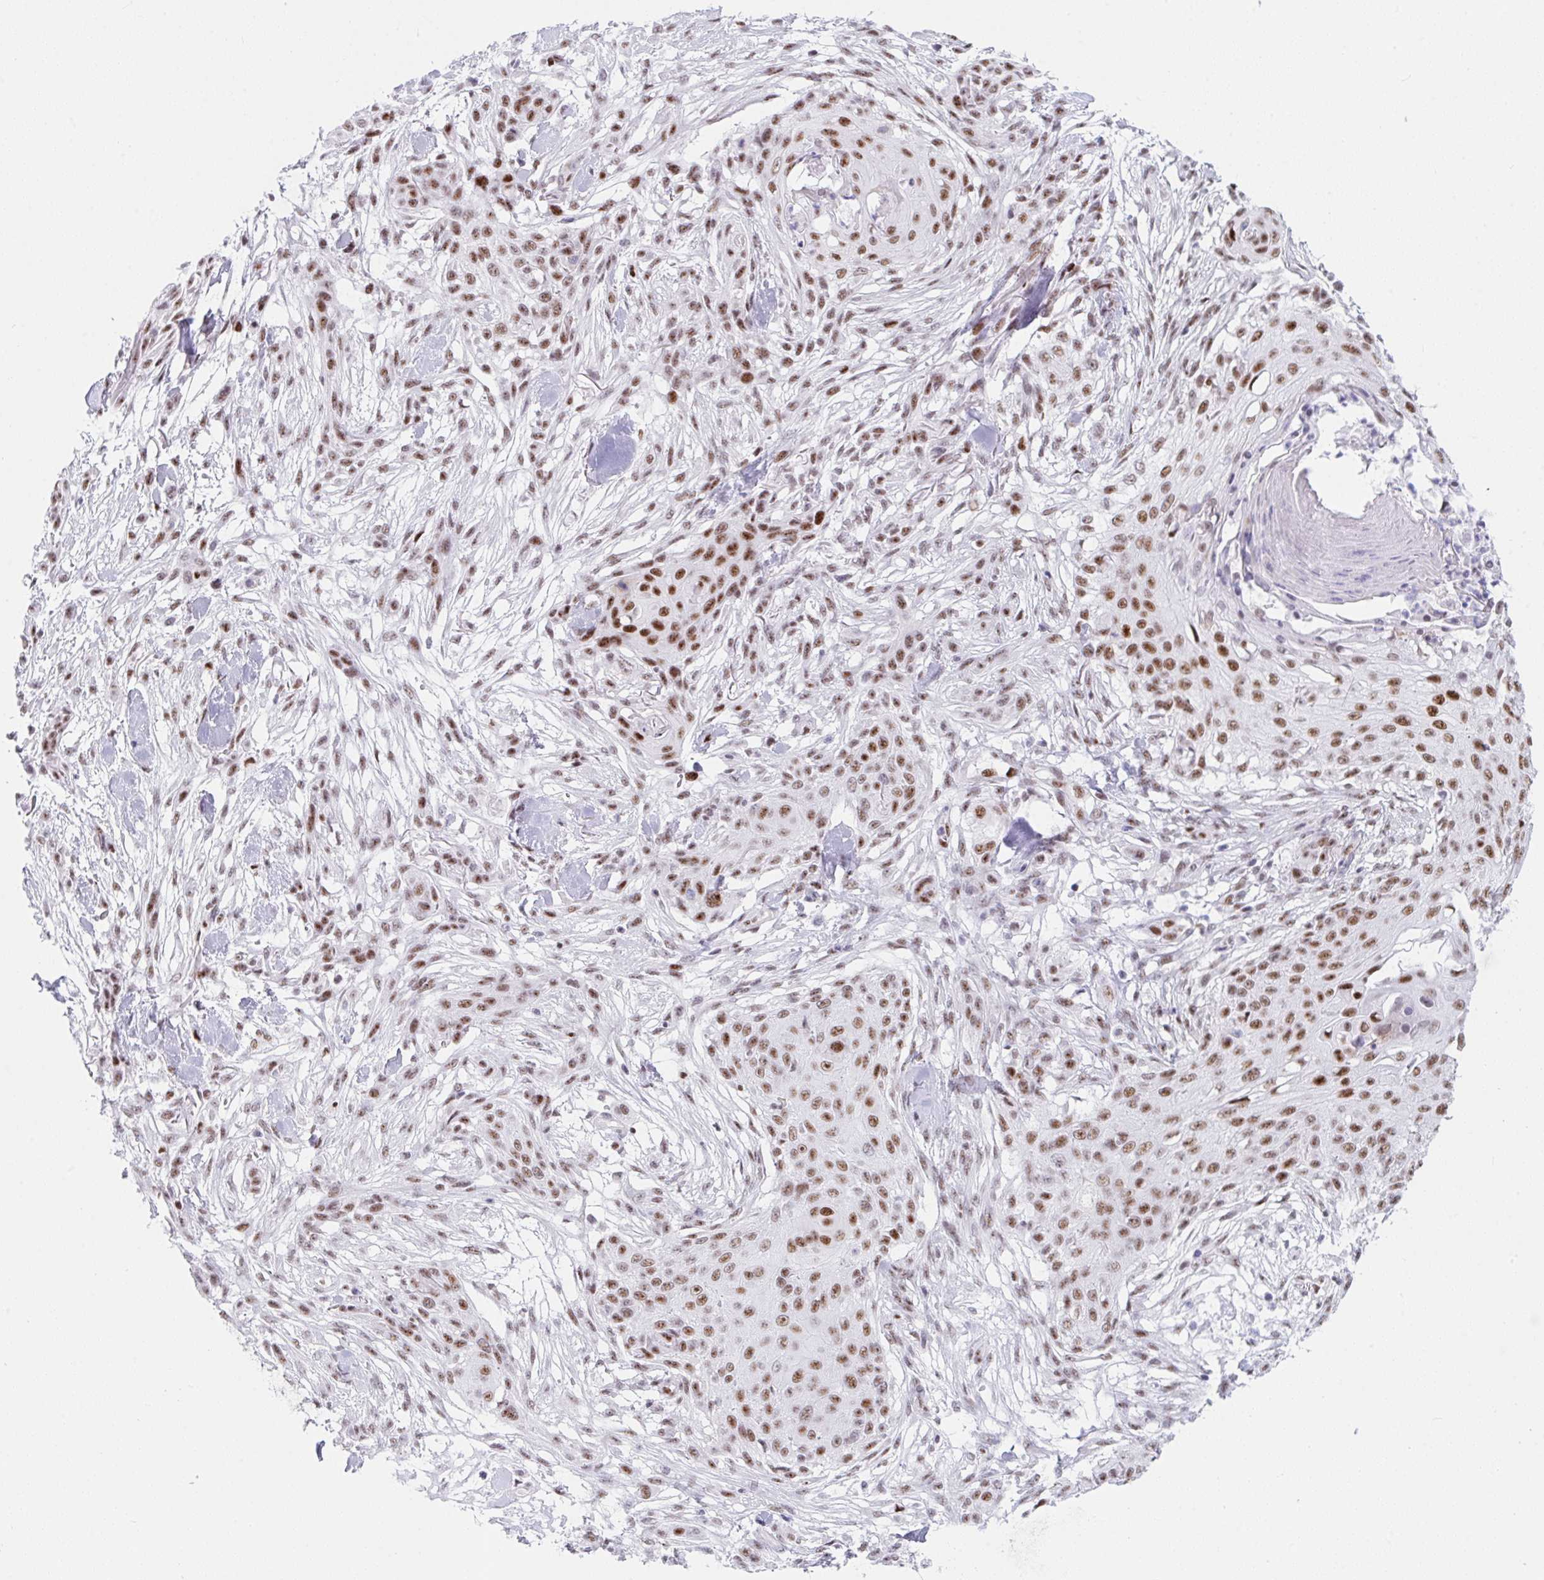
{"staining": {"intensity": "moderate", "quantity": ">75%", "location": "nuclear"}, "tissue": "skin cancer", "cell_type": "Tumor cells", "image_type": "cancer", "snomed": [{"axis": "morphology", "description": "Squamous cell carcinoma, NOS"}, {"axis": "topography", "description": "Skin"}], "caption": "A brown stain labels moderate nuclear positivity of a protein in human squamous cell carcinoma (skin) tumor cells.", "gene": "IKZF2", "patient": {"sex": "female", "age": 59}}